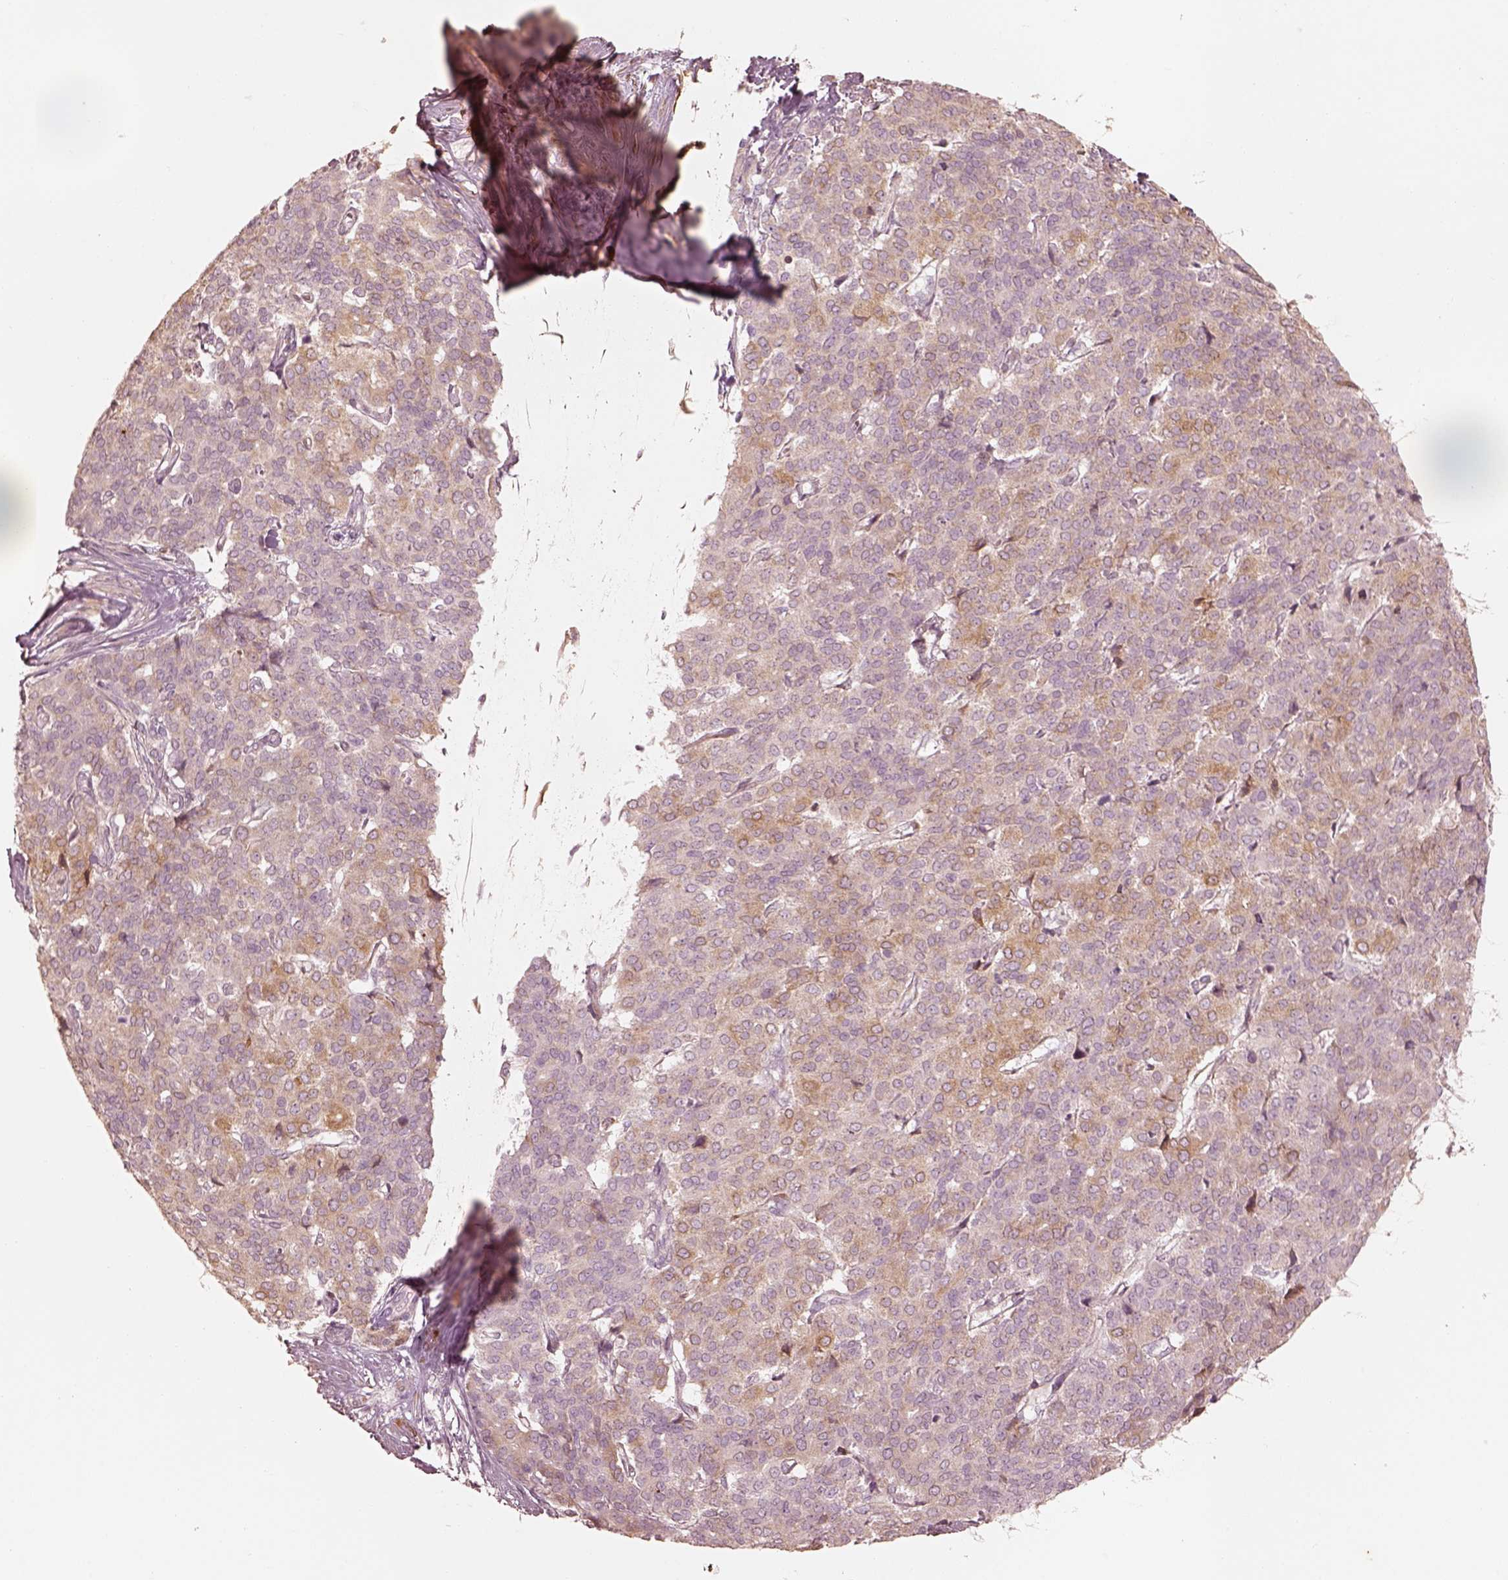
{"staining": {"intensity": "moderate", "quantity": "<25%", "location": "cytoplasmic/membranous"}, "tissue": "liver cancer", "cell_type": "Tumor cells", "image_type": "cancer", "snomed": [{"axis": "morphology", "description": "Cholangiocarcinoma"}, {"axis": "topography", "description": "Liver"}], "caption": "Protein analysis of liver cholangiocarcinoma tissue reveals moderate cytoplasmic/membranous staining in about <25% of tumor cells.", "gene": "WLS", "patient": {"sex": "female", "age": 47}}